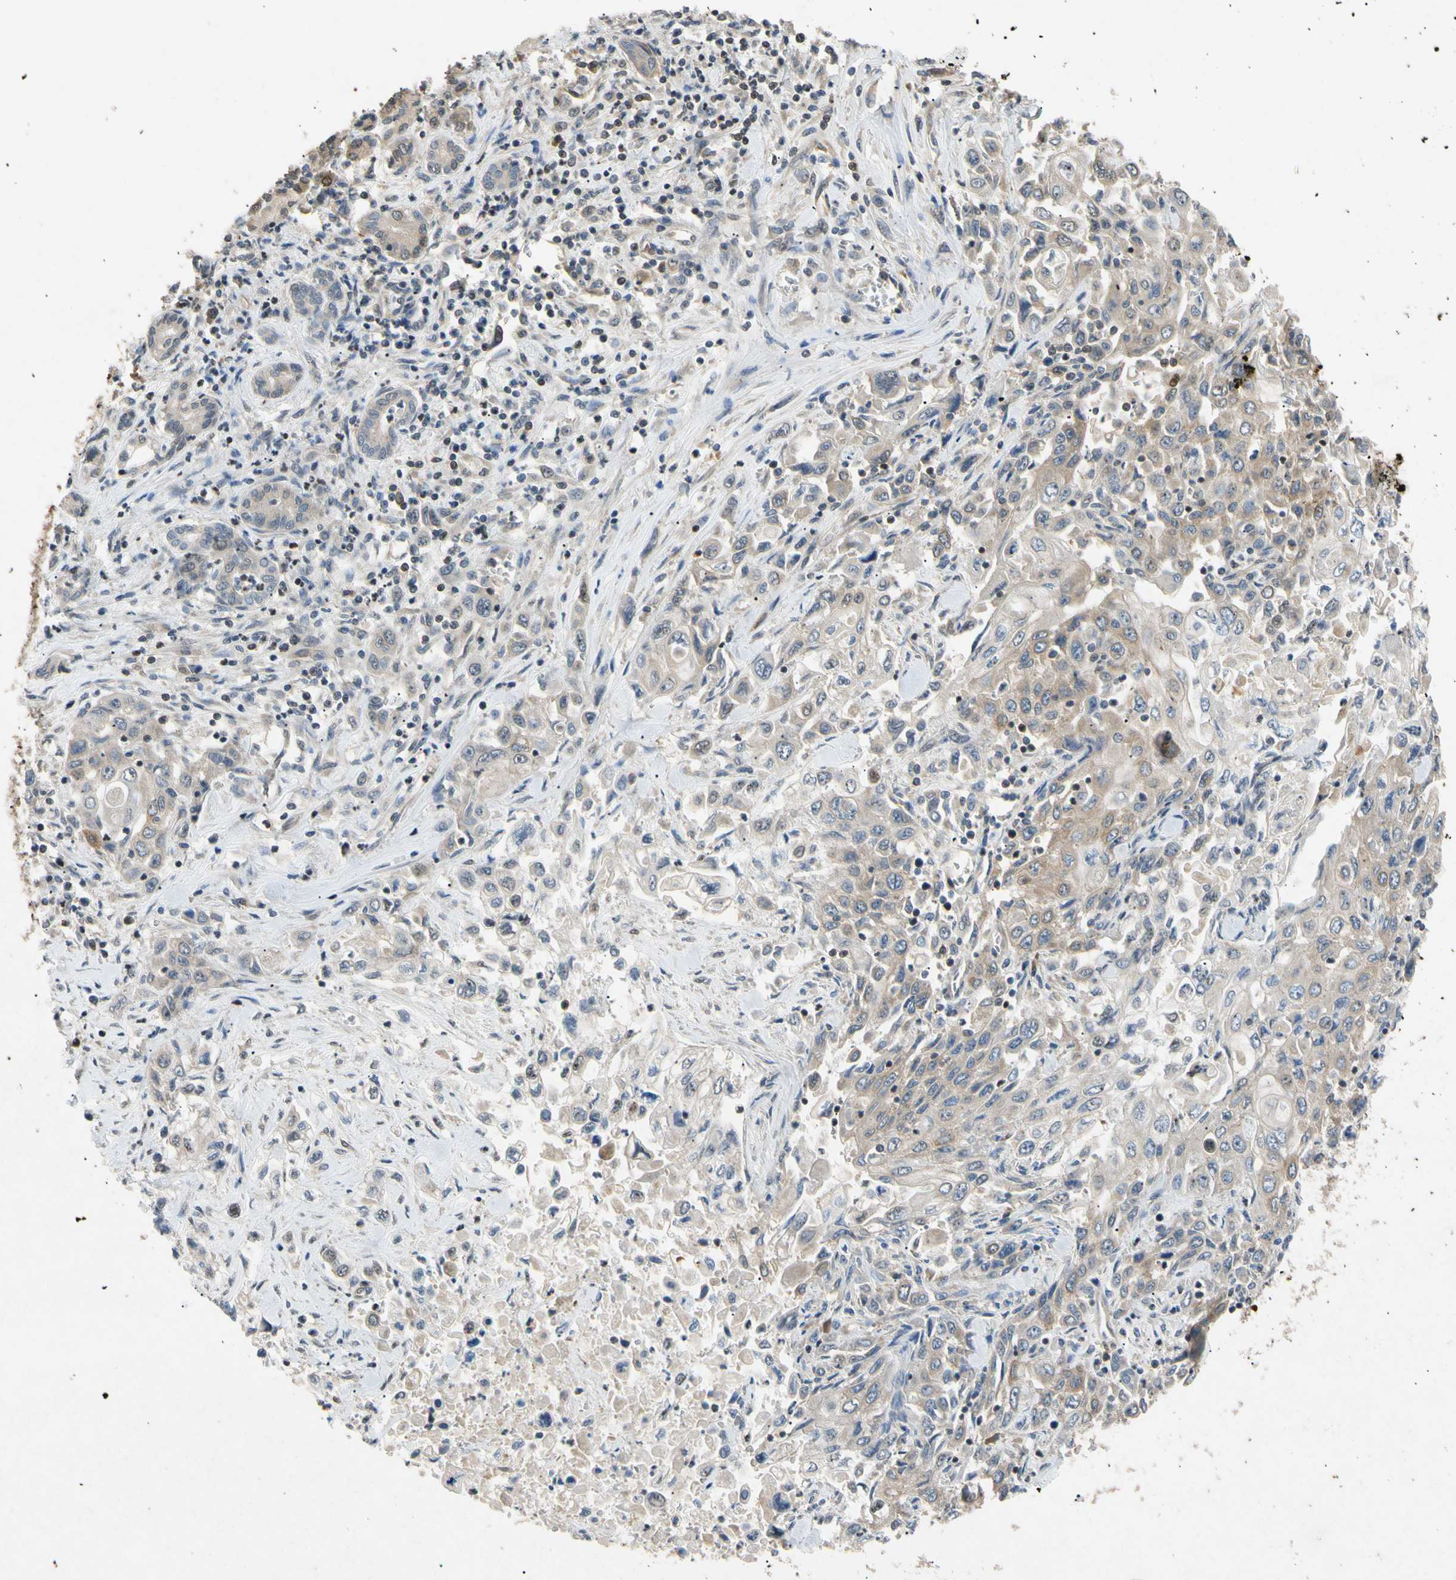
{"staining": {"intensity": "moderate", "quantity": "25%-75%", "location": "cytoplasmic/membranous"}, "tissue": "pancreatic cancer", "cell_type": "Tumor cells", "image_type": "cancer", "snomed": [{"axis": "morphology", "description": "Adenocarcinoma, NOS"}, {"axis": "topography", "description": "Pancreas"}], "caption": "Immunohistochemistry (IHC) staining of pancreatic cancer, which demonstrates medium levels of moderate cytoplasmic/membranous expression in approximately 25%-75% of tumor cells indicating moderate cytoplasmic/membranous protein positivity. The staining was performed using DAB (brown) for protein detection and nuclei were counterstained in hematoxylin (blue).", "gene": "EIF1AX", "patient": {"sex": "male", "age": 70}}